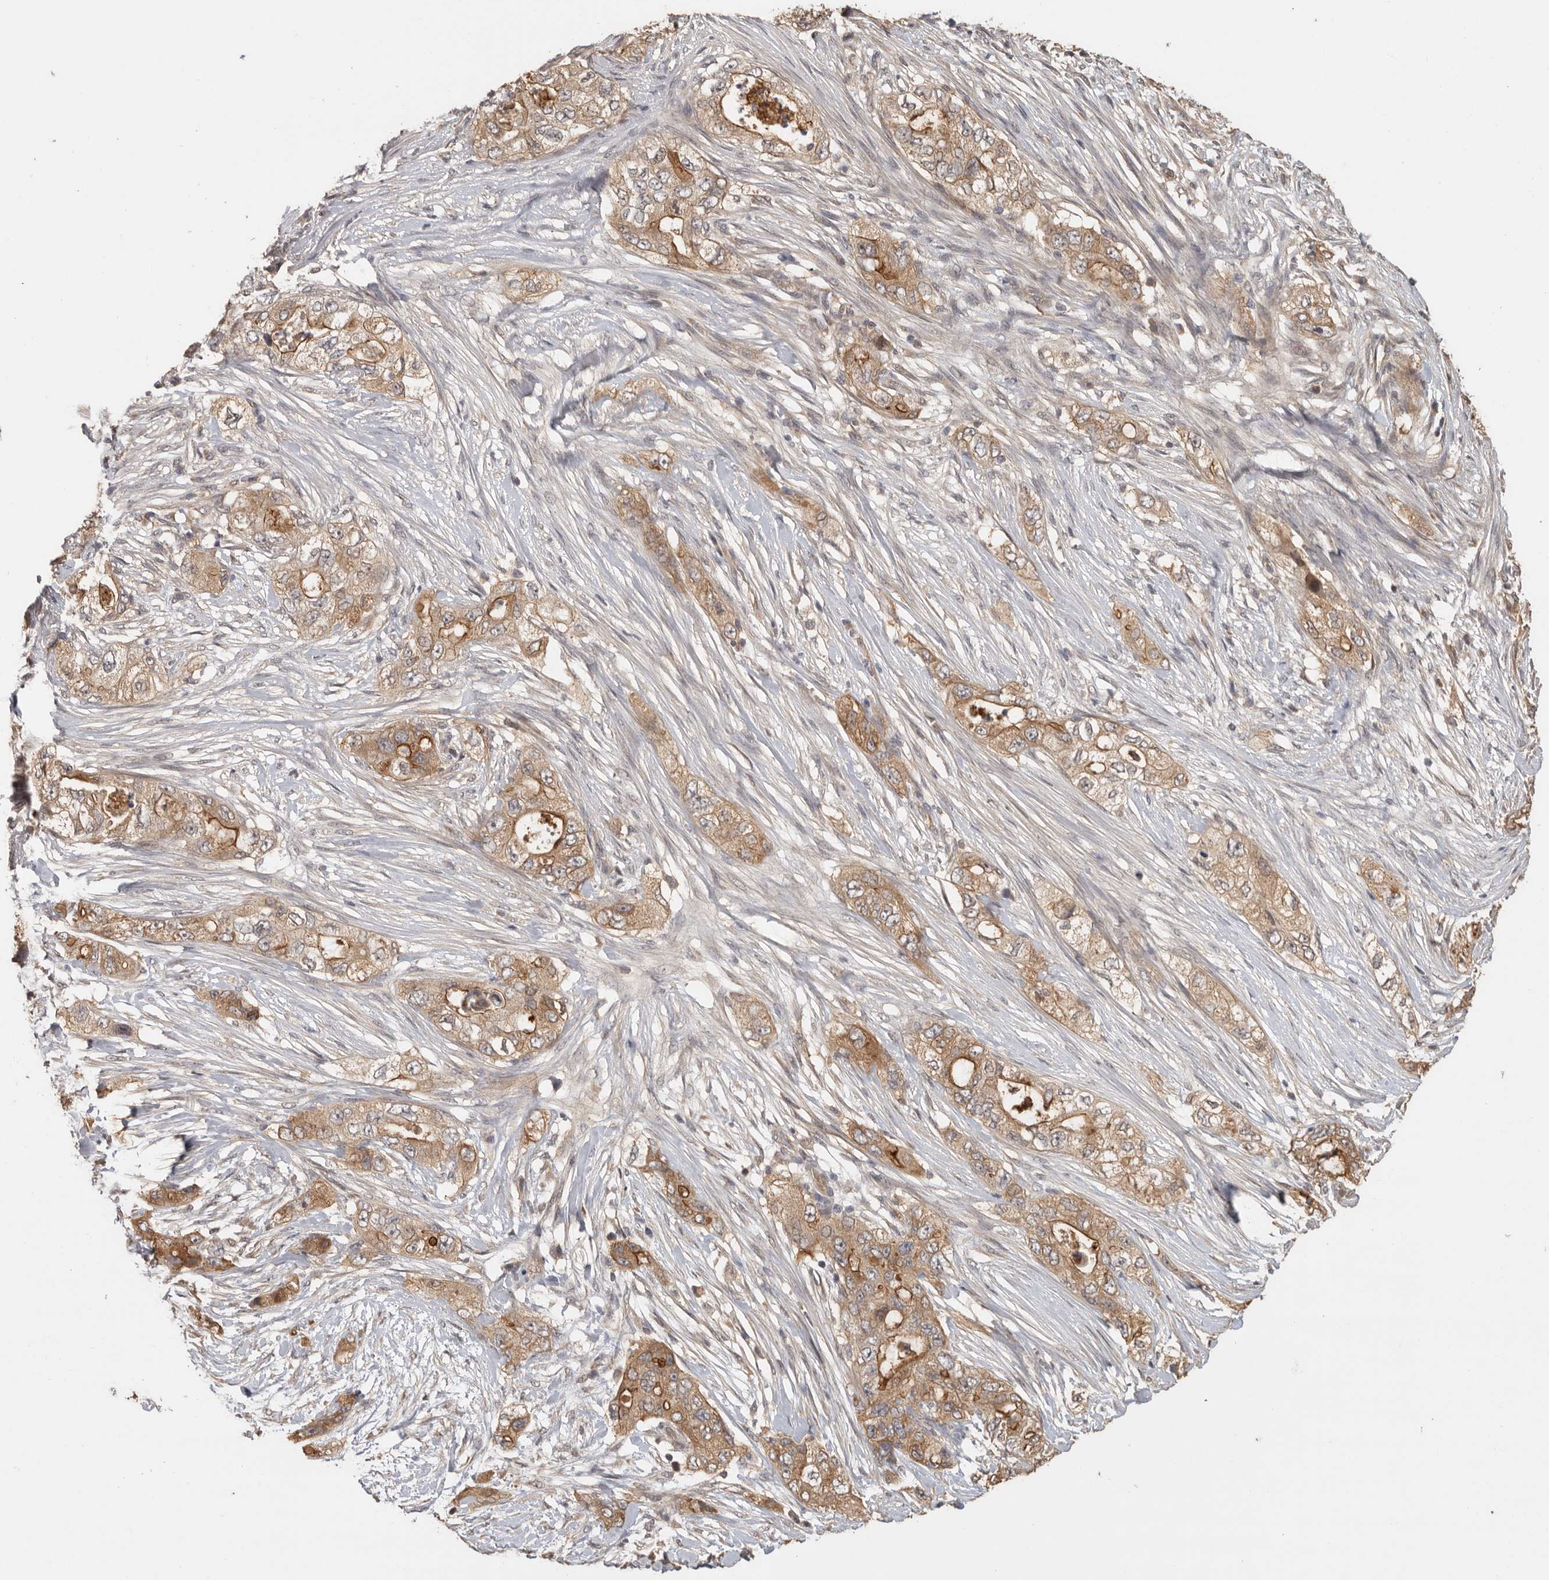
{"staining": {"intensity": "moderate", "quantity": ">75%", "location": "cytoplasmic/membranous"}, "tissue": "pancreatic cancer", "cell_type": "Tumor cells", "image_type": "cancer", "snomed": [{"axis": "morphology", "description": "Adenocarcinoma, NOS"}, {"axis": "topography", "description": "Pancreas"}], "caption": "Pancreatic cancer (adenocarcinoma) stained with a brown dye demonstrates moderate cytoplasmic/membranous positive staining in about >75% of tumor cells.", "gene": "BAIAP2", "patient": {"sex": "female", "age": 73}}